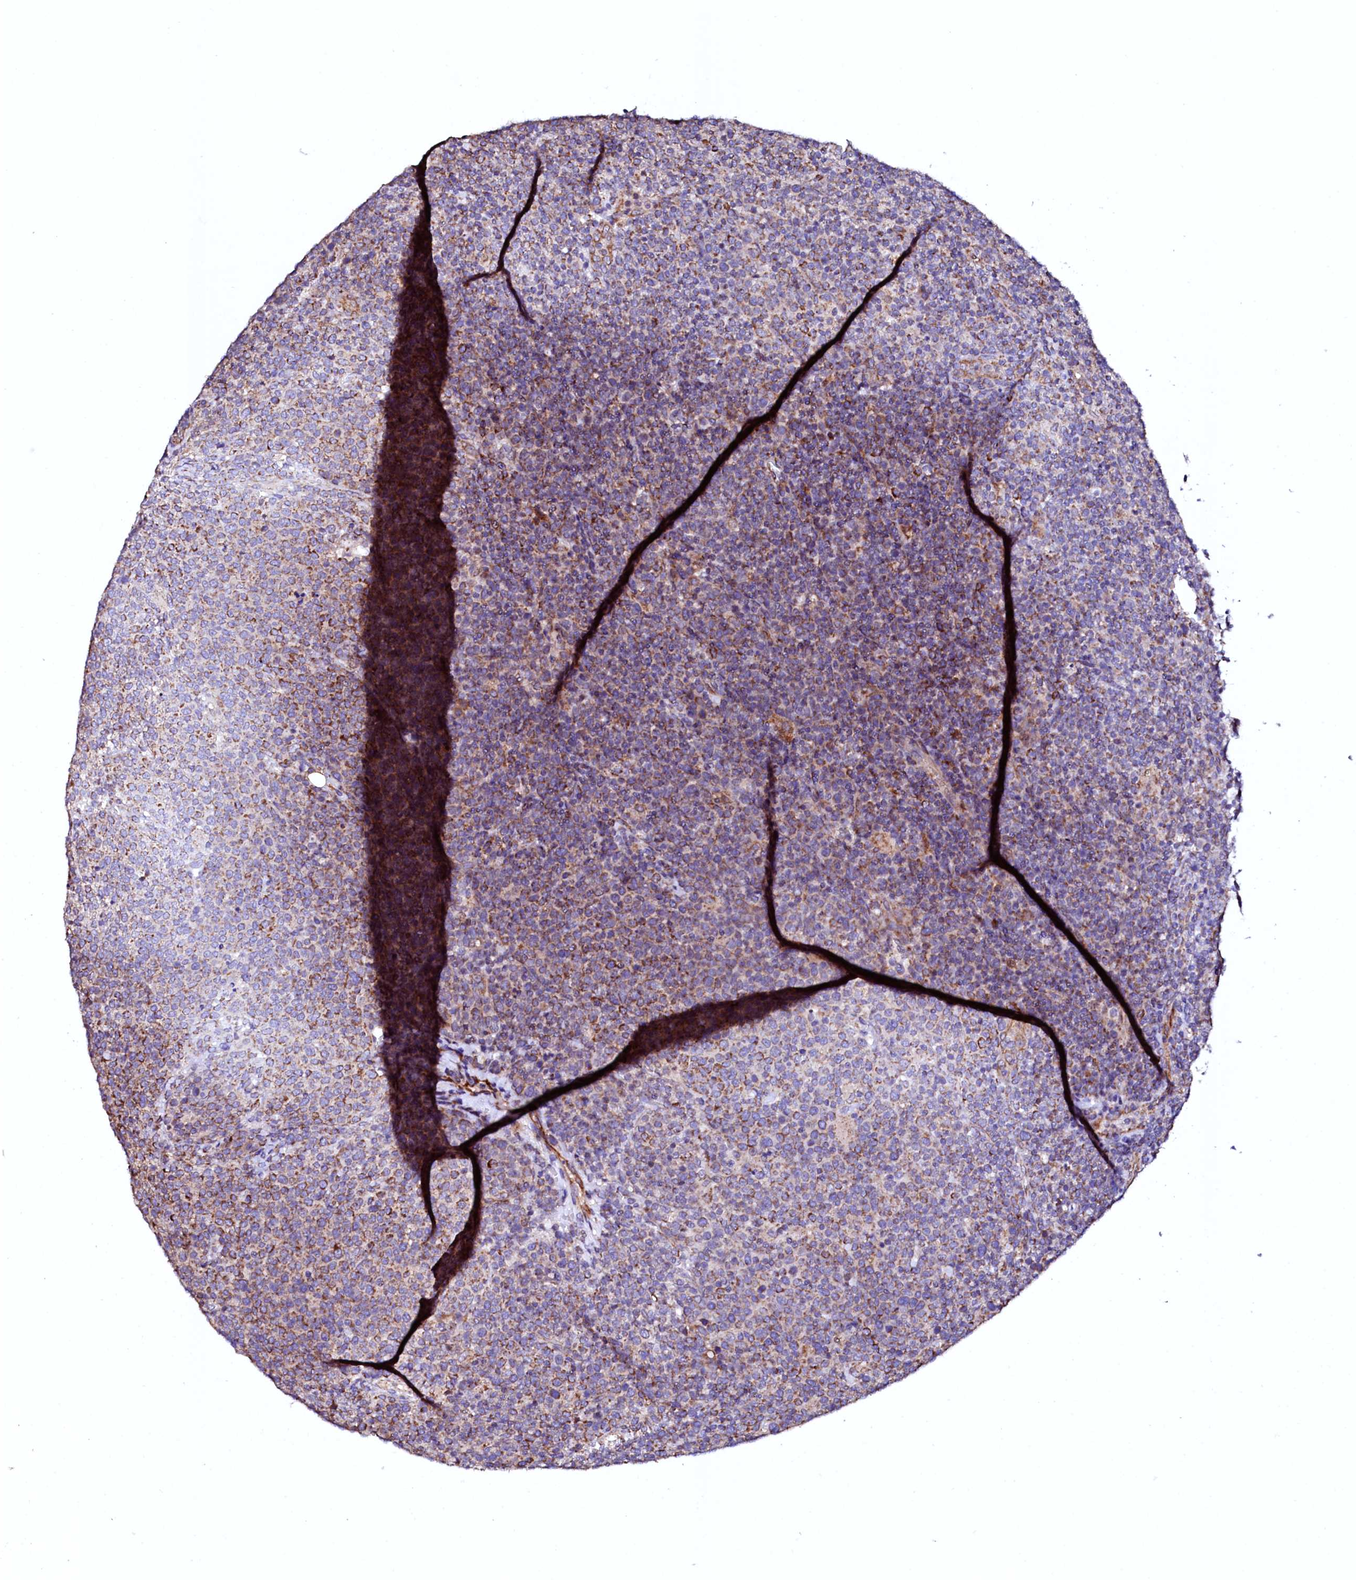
{"staining": {"intensity": "moderate", "quantity": "25%-75%", "location": "cytoplasmic/membranous"}, "tissue": "lymphoma", "cell_type": "Tumor cells", "image_type": "cancer", "snomed": [{"axis": "morphology", "description": "Malignant lymphoma, non-Hodgkin's type, High grade"}, {"axis": "topography", "description": "Lymph node"}], "caption": "Lymphoma was stained to show a protein in brown. There is medium levels of moderate cytoplasmic/membranous positivity in about 25%-75% of tumor cells.", "gene": "UBE3C", "patient": {"sex": "male", "age": 61}}